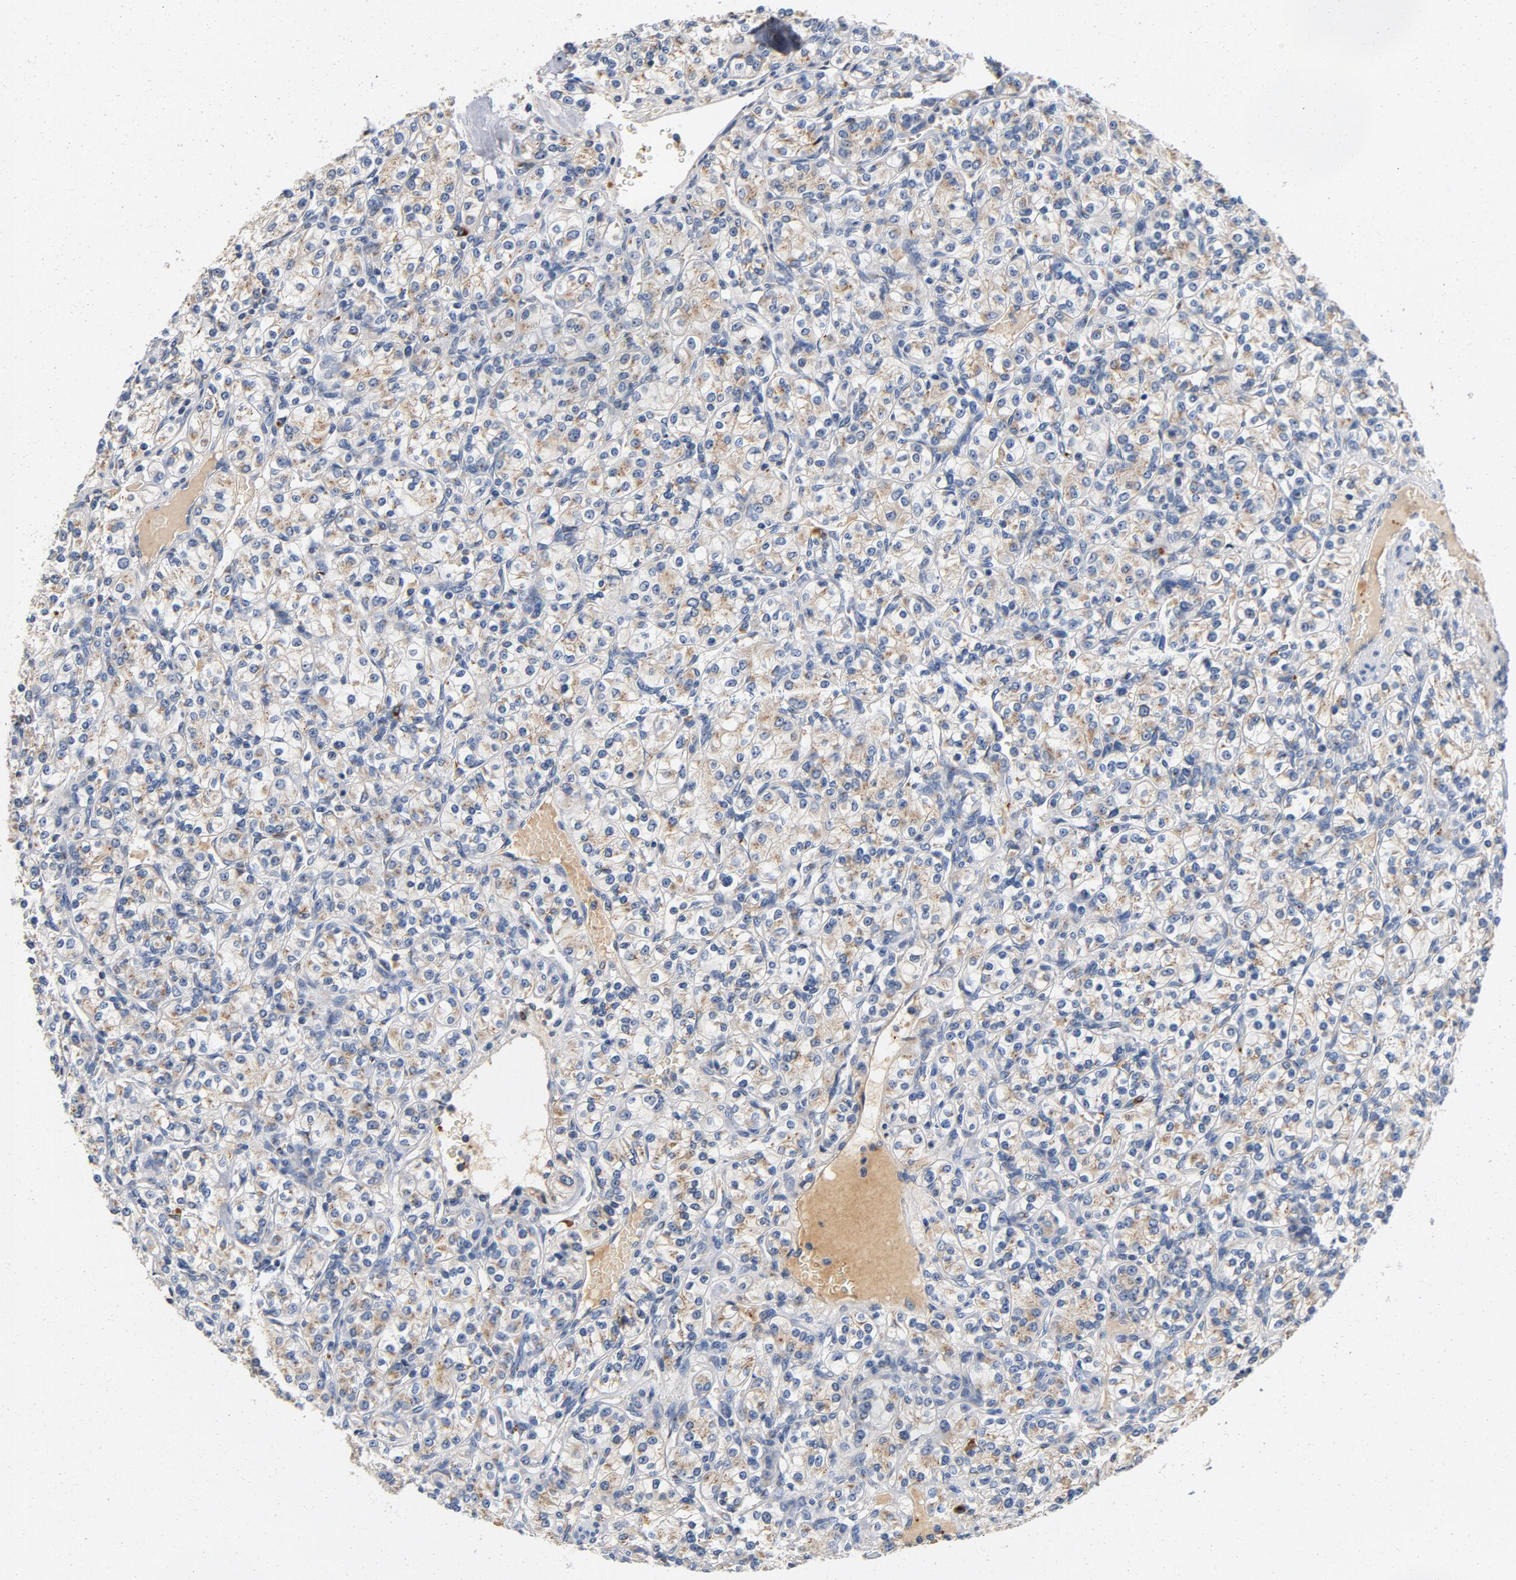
{"staining": {"intensity": "negative", "quantity": "none", "location": "none"}, "tissue": "renal cancer", "cell_type": "Tumor cells", "image_type": "cancer", "snomed": [{"axis": "morphology", "description": "Adenocarcinoma, NOS"}, {"axis": "topography", "description": "Kidney"}], "caption": "Human adenocarcinoma (renal) stained for a protein using immunohistochemistry (IHC) reveals no staining in tumor cells.", "gene": "LMAN2", "patient": {"sex": "male", "age": 77}}